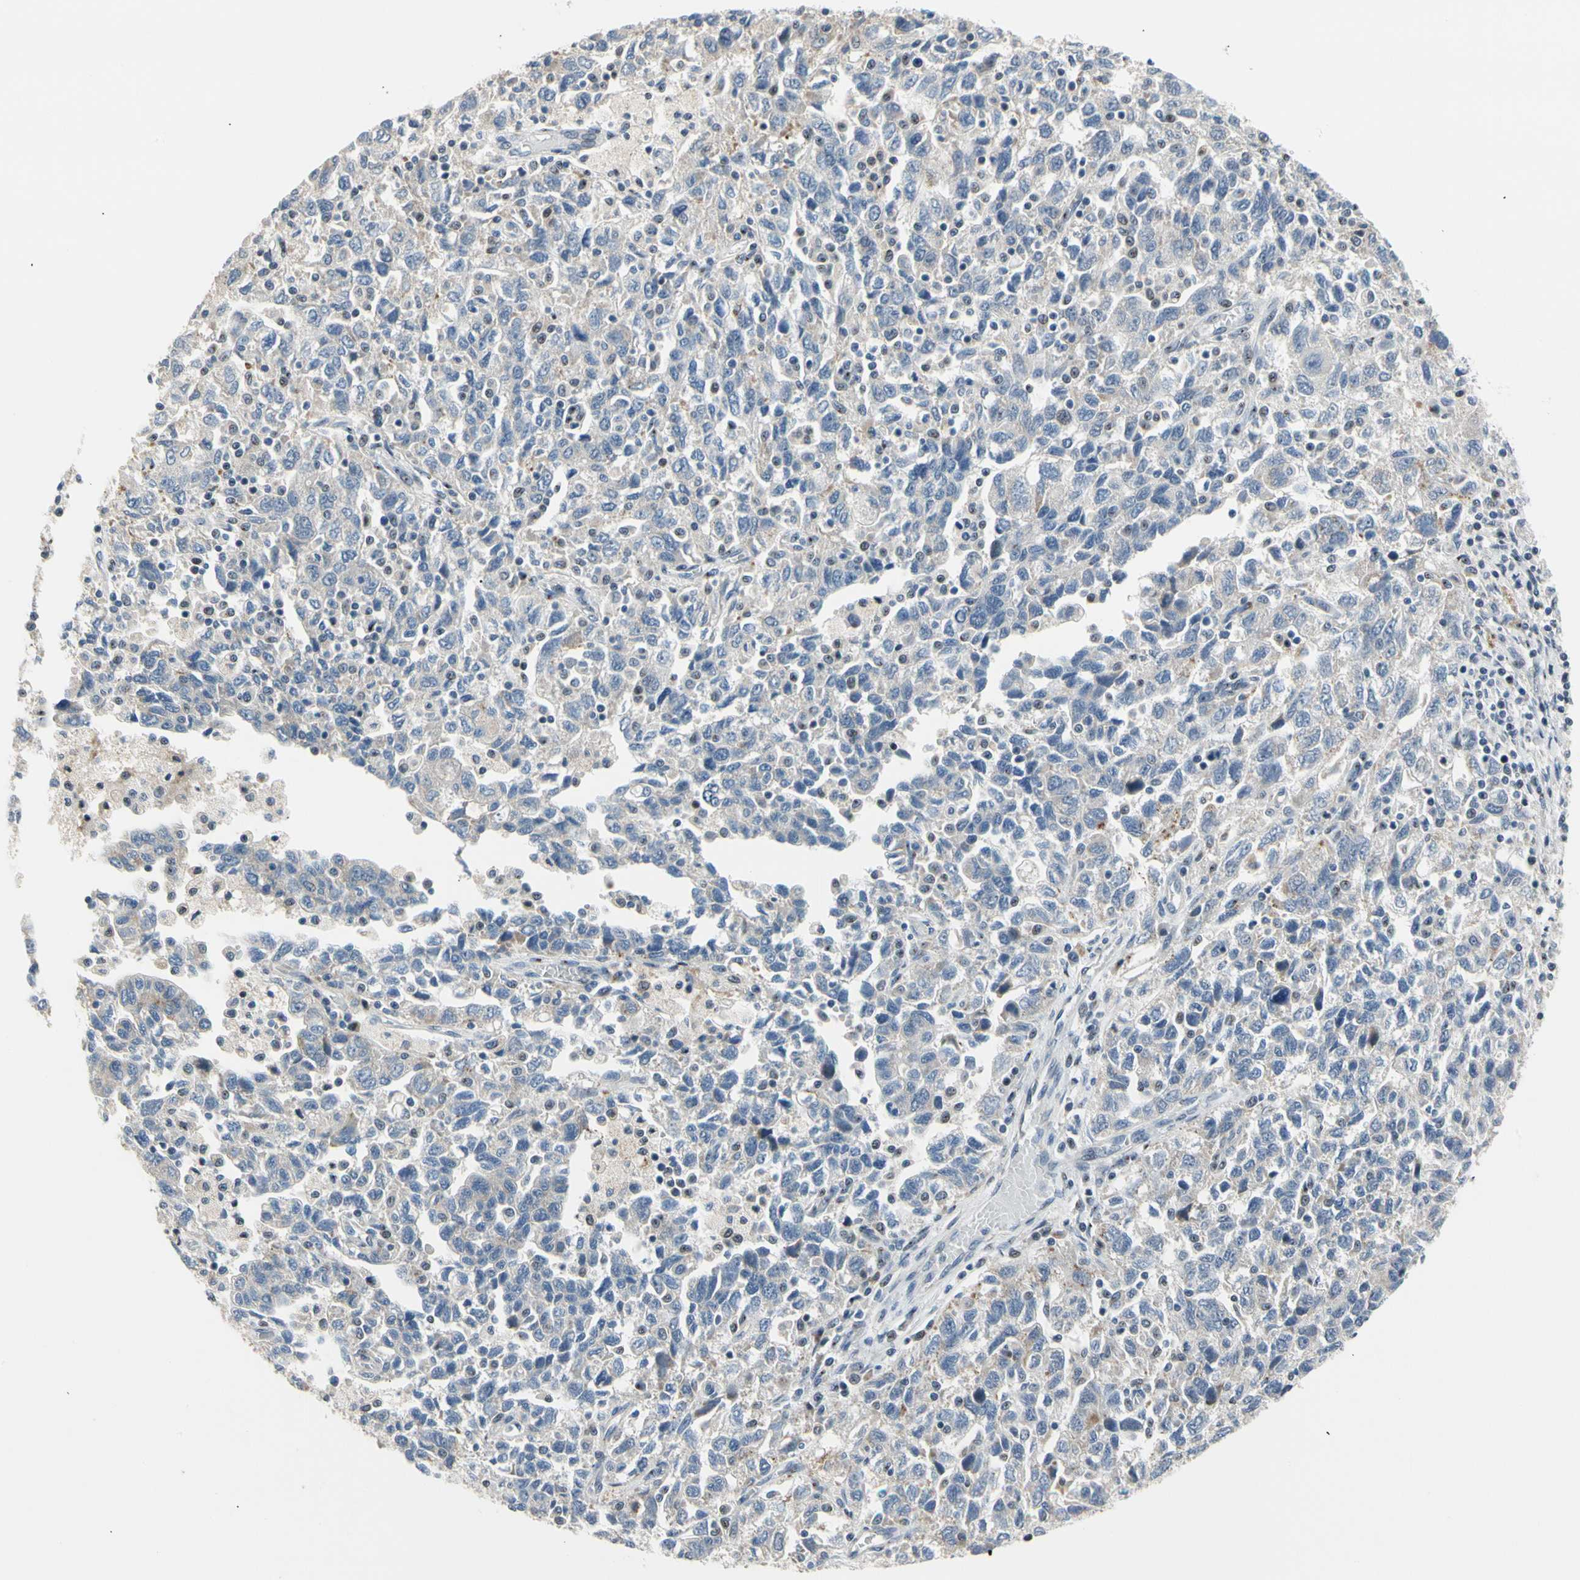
{"staining": {"intensity": "negative", "quantity": "none", "location": "none"}, "tissue": "ovarian cancer", "cell_type": "Tumor cells", "image_type": "cancer", "snomed": [{"axis": "morphology", "description": "Carcinoma, NOS"}, {"axis": "morphology", "description": "Cystadenocarcinoma, serous, NOS"}, {"axis": "topography", "description": "Ovary"}], "caption": "A photomicrograph of serous cystadenocarcinoma (ovarian) stained for a protein demonstrates no brown staining in tumor cells. (Brightfield microscopy of DAB immunohistochemistry at high magnification).", "gene": "NFASC", "patient": {"sex": "female", "age": 69}}